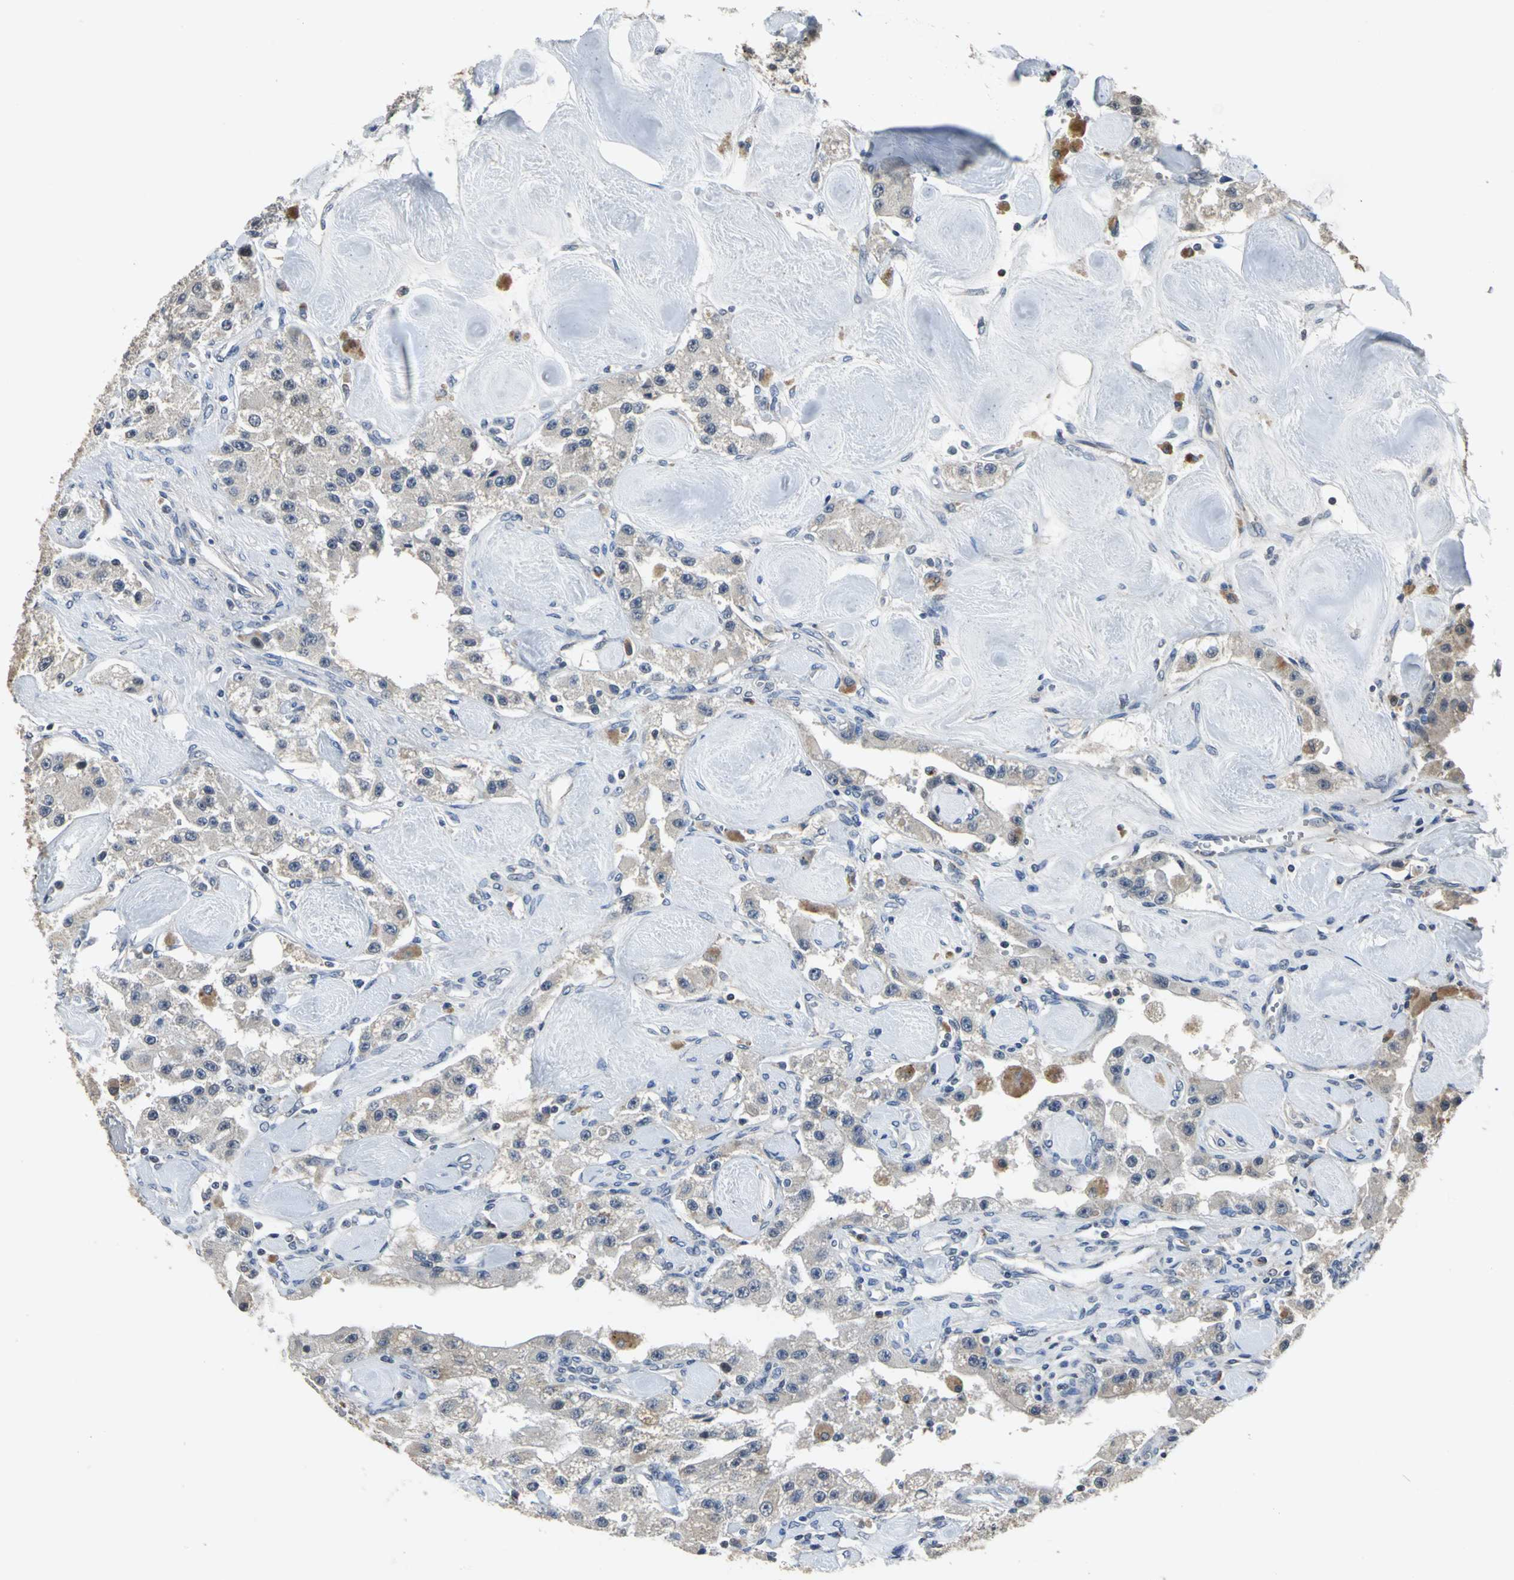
{"staining": {"intensity": "weak", "quantity": "<25%", "location": "cytoplasmic/membranous"}, "tissue": "carcinoid", "cell_type": "Tumor cells", "image_type": "cancer", "snomed": [{"axis": "morphology", "description": "Carcinoid, malignant, NOS"}, {"axis": "topography", "description": "Pancreas"}], "caption": "An immunohistochemistry (IHC) histopathology image of malignant carcinoid is shown. There is no staining in tumor cells of malignant carcinoid. (Brightfield microscopy of DAB immunohistochemistry (IHC) at high magnification).", "gene": "JADE3", "patient": {"sex": "male", "age": 41}}